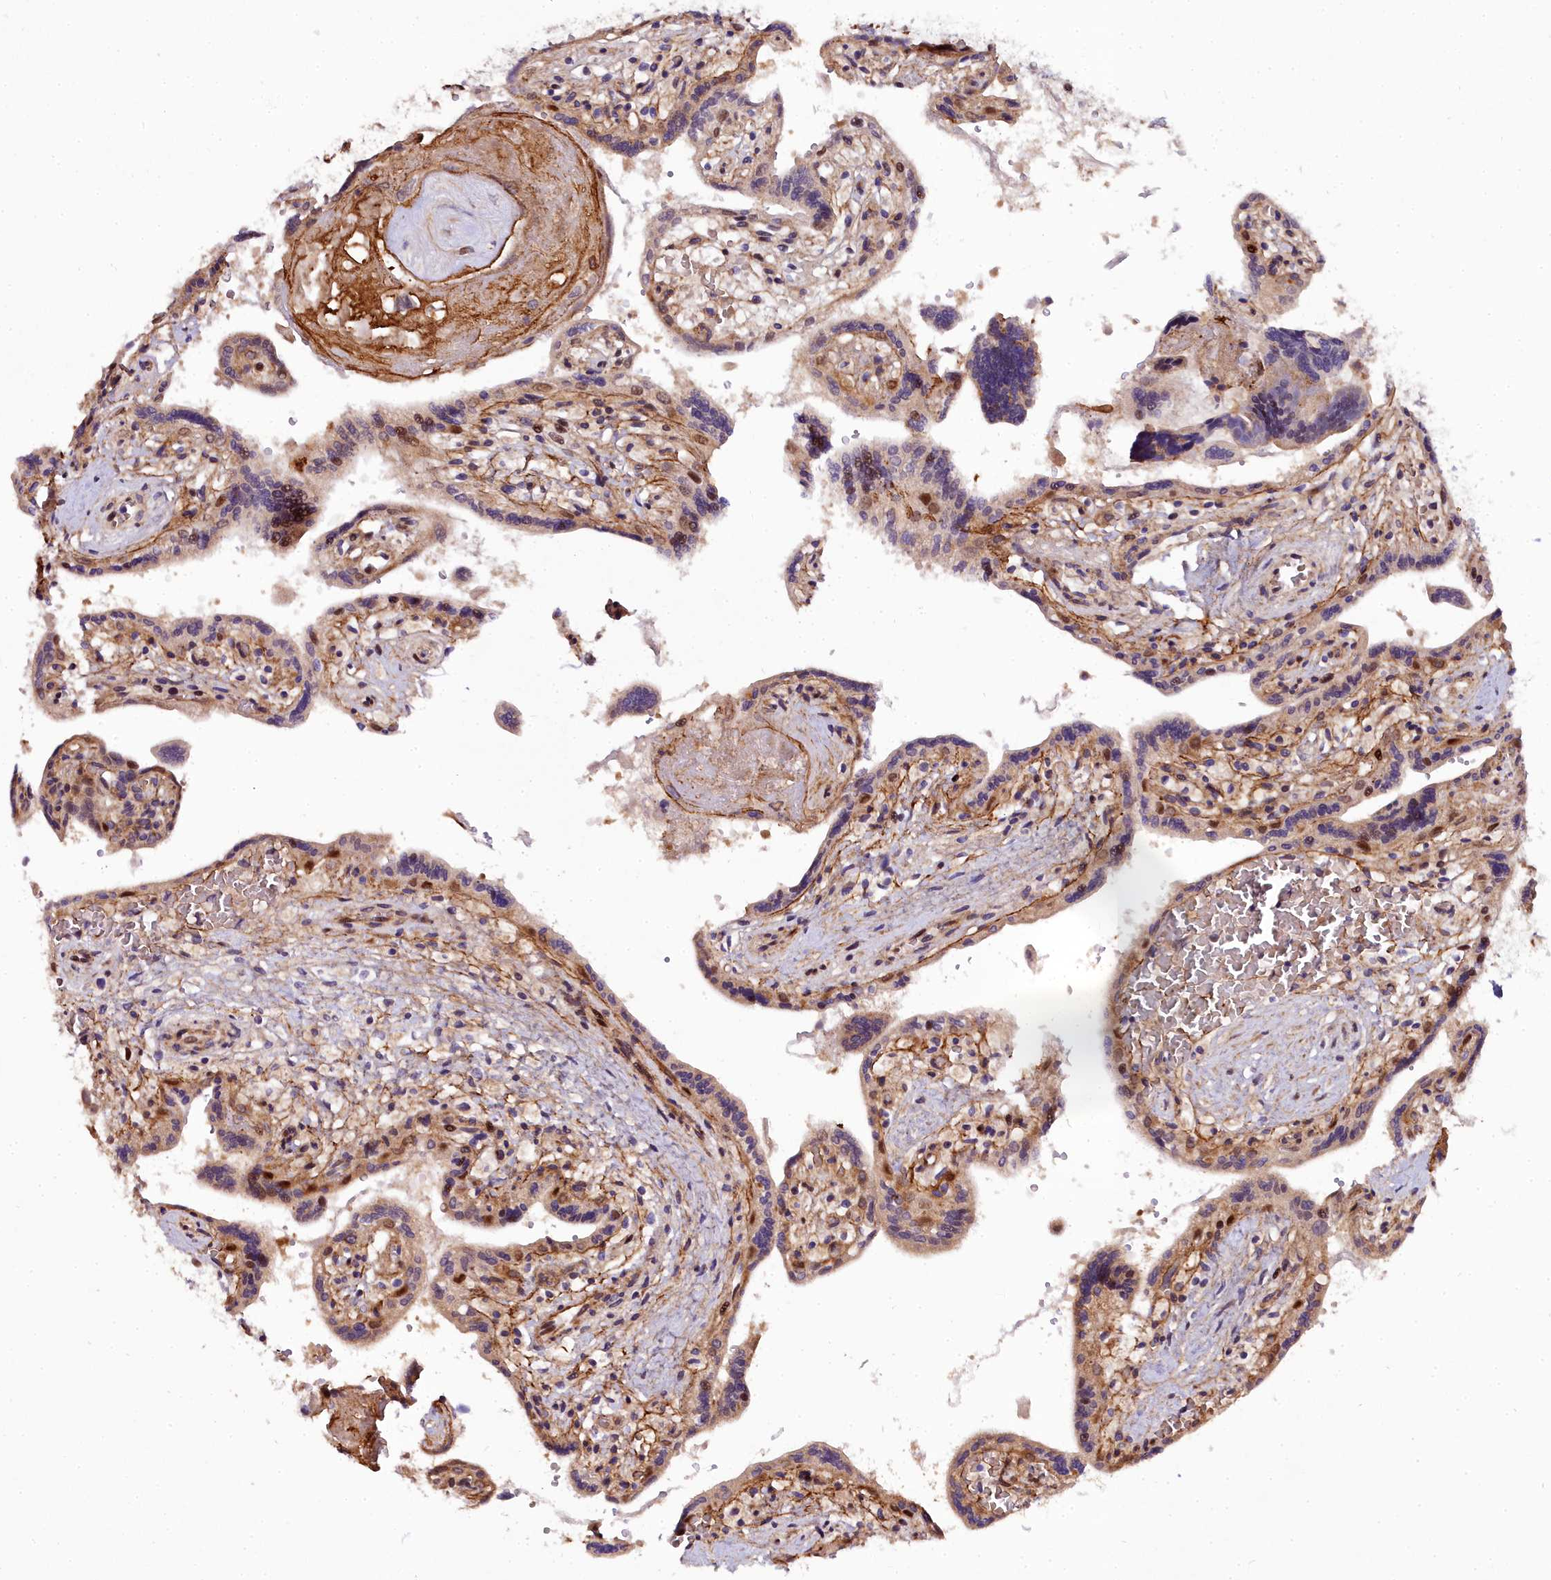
{"staining": {"intensity": "strong", "quantity": ">75%", "location": "cytoplasmic/membranous"}, "tissue": "placenta", "cell_type": "Trophoblastic cells", "image_type": "normal", "snomed": [{"axis": "morphology", "description": "Normal tissue, NOS"}, {"axis": "topography", "description": "Placenta"}], "caption": "Strong cytoplasmic/membranous protein positivity is present in approximately >75% of trophoblastic cells in placenta.", "gene": "MRPS11", "patient": {"sex": "female", "age": 37}}